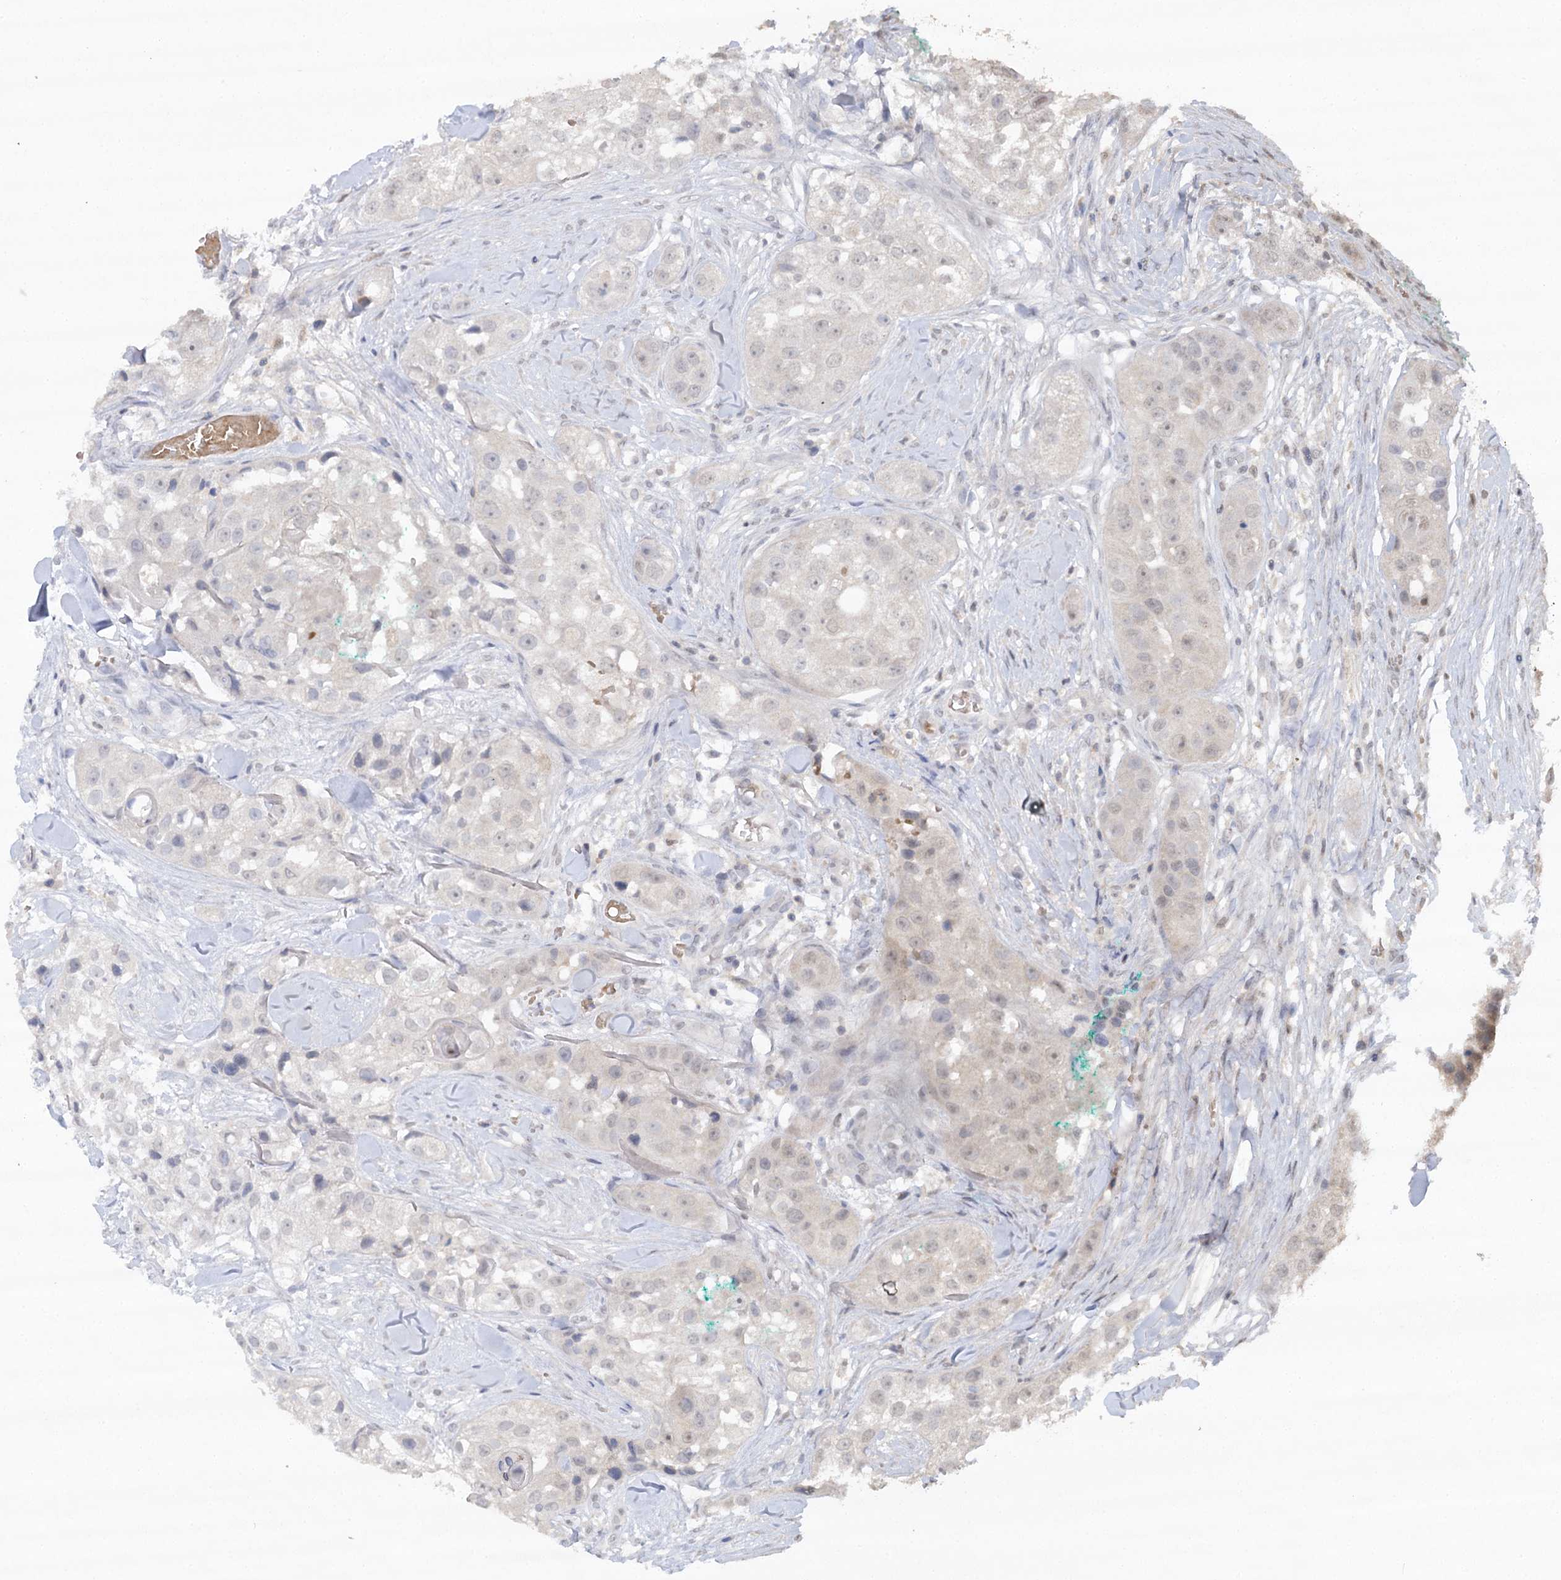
{"staining": {"intensity": "negative", "quantity": "none", "location": "none"}, "tissue": "head and neck cancer", "cell_type": "Tumor cells", "image_type": "cancer", "snomed": [{"axis": "morphology", "description": "Normal tissue, NOS"}, {"axis": "morphology", "description": "Squamous cell carcinoma, NOS"}, {"axis": "topography", "description": "Skeletal muscle"}, {"axis": "topography", "description": "Head-Neck"}], "caption": "There is no significant positivity in tumor cells of head and neck squamous cell carcinoma.", "gene": "TRAF3IP1", "patient": {"sex": "male", "age": 51}}